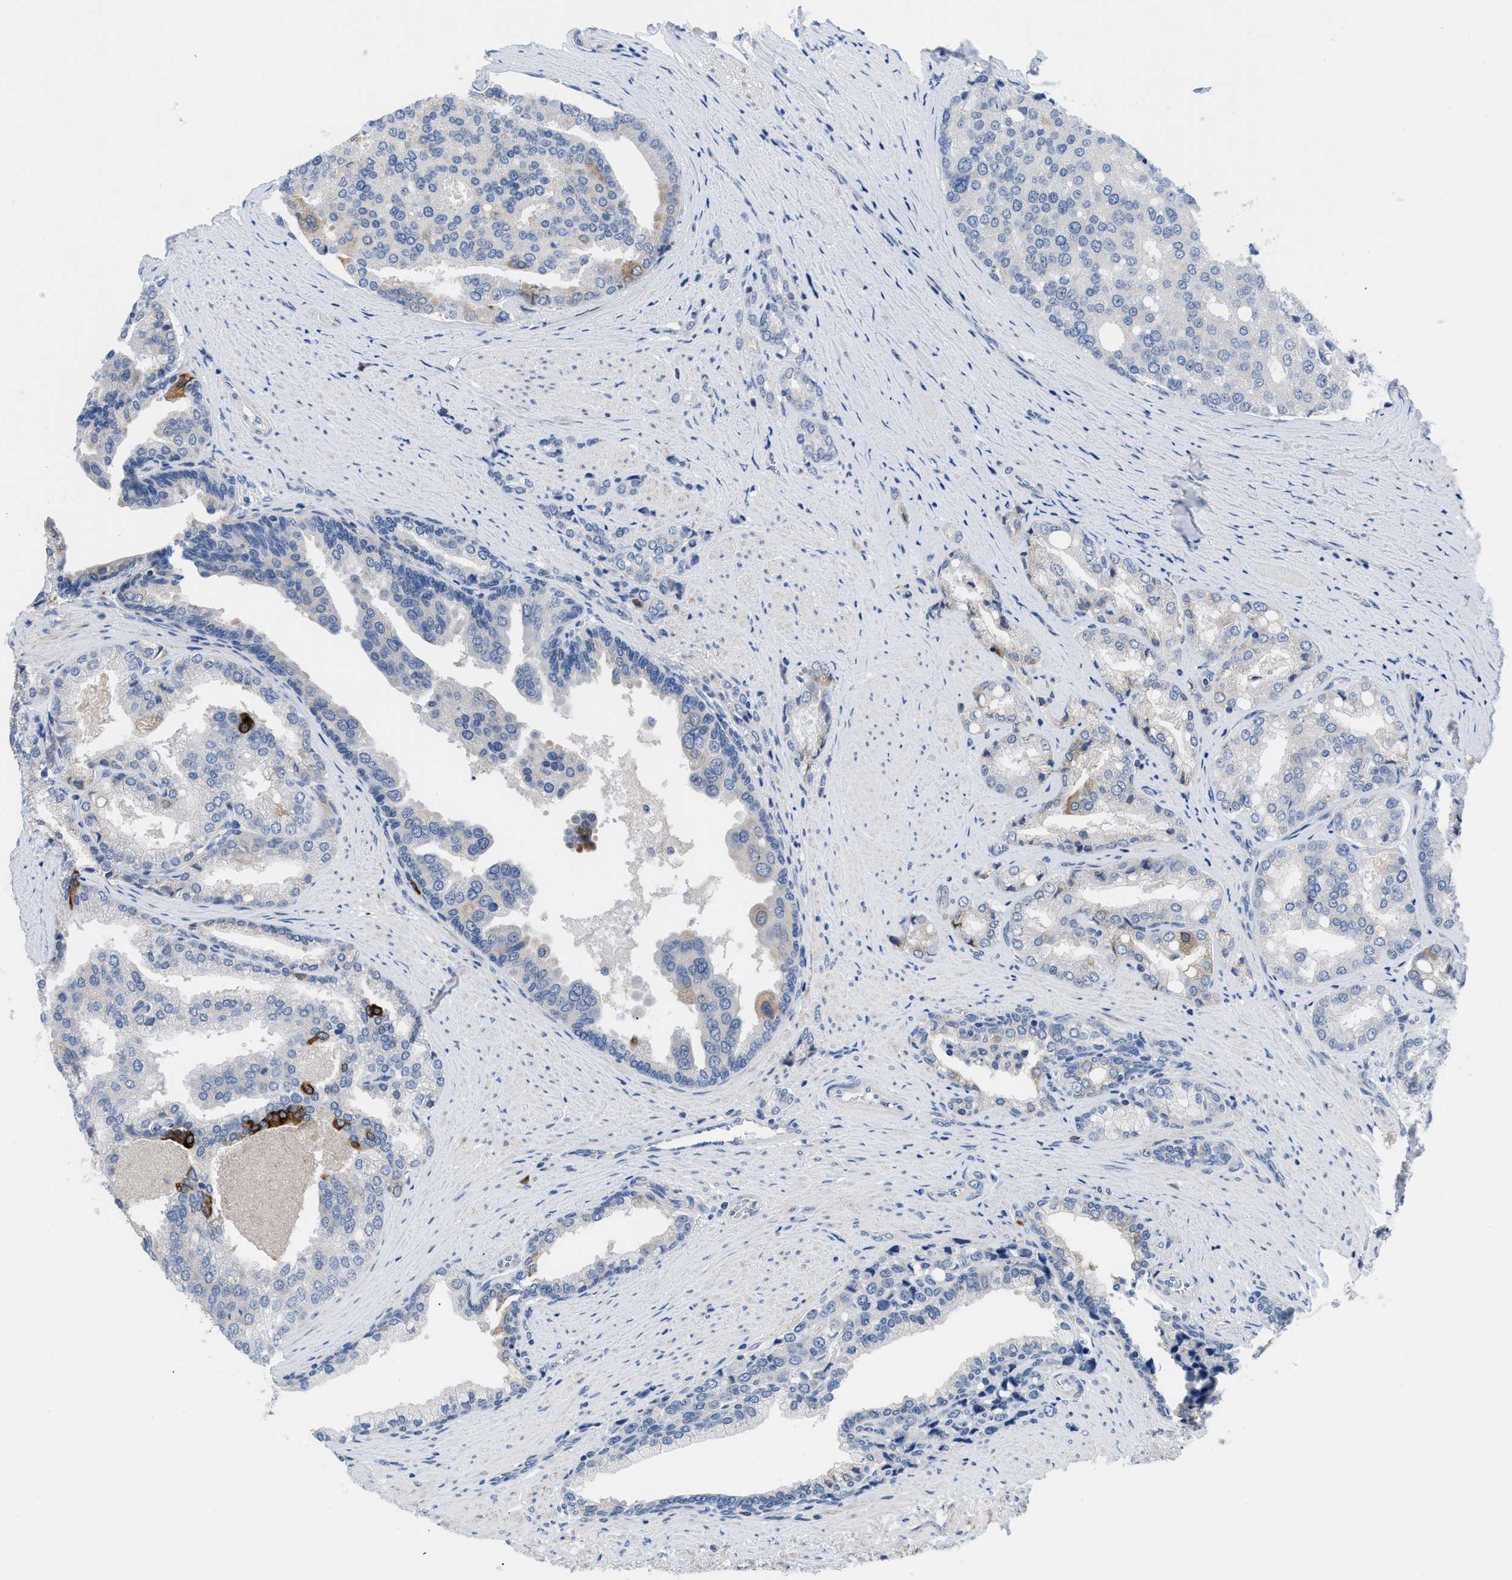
{"staining": {"intensity": "negative", "quantity": "none", "location": "none"}, "tissue": "prostate cancer", "cell_type": "Tumor cells", "image_type": "cancer", "snomed": [{"axis": "morphology", "description": "Adenocarcinoma, High grade"}, {"axis": "topography", "description": "Prostate"}], "caption": "Tumor cells show no significant staining in prostate cancer (high-grade adenocarcinoma).", "gene": "OR9K2", "patient": {"sex": "male", "age": 50}}